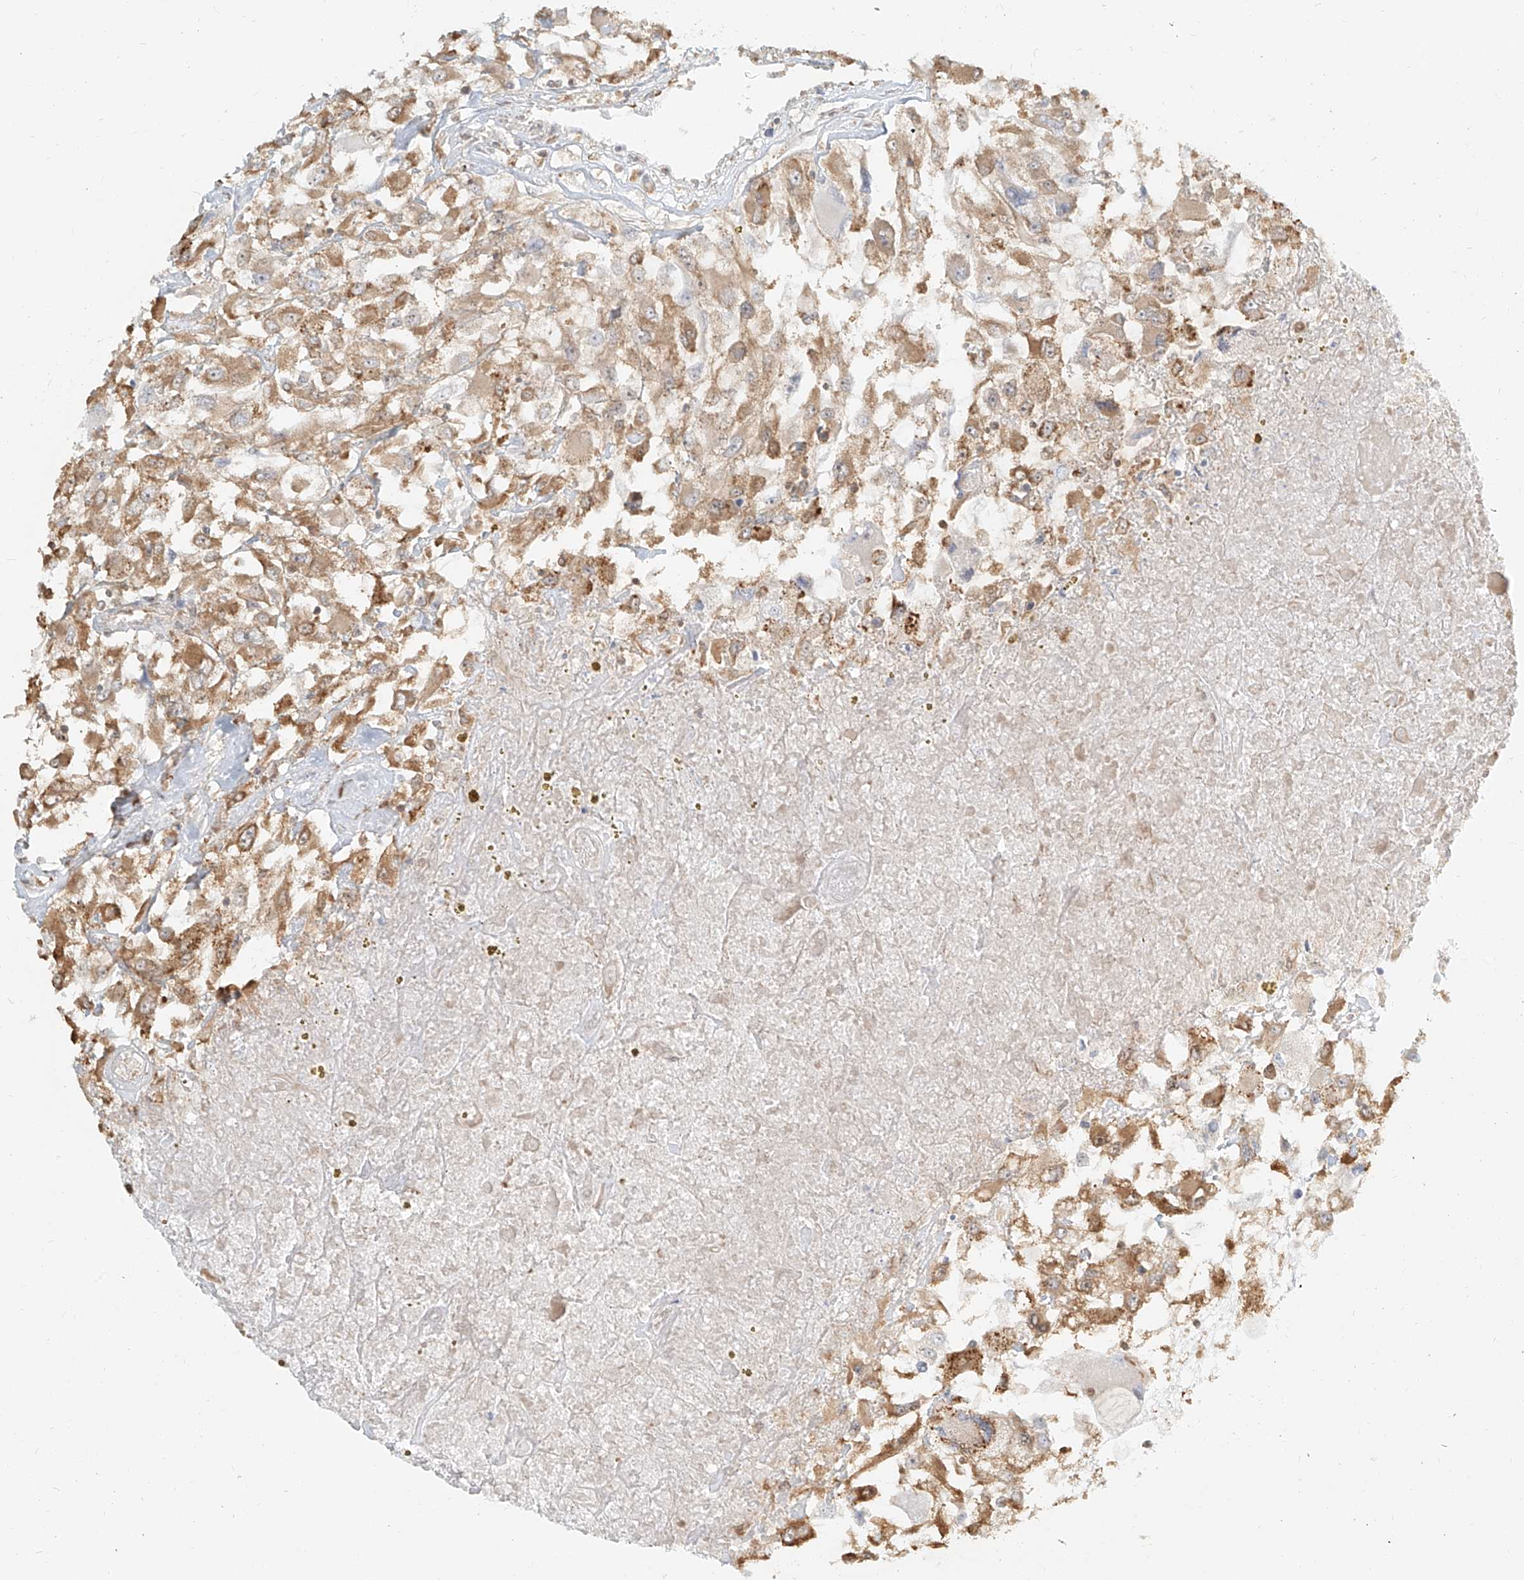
{"staining": {"intensity": "moderate", "quantity": ">75%", "location": "cytoplasmic/membranous"}, "tissue": "renal cancer", "cell_type": "Tumor cells", "image_type": "cancer", "snomed": [{"axis": "morphology", "description": "Adenocarcinoma, NOS"}, {"axis": "topography", "description": "Kidney"}], "caption": "Brown immunohistochemical staining in renal adenocarcinoma shows moderate cytoplasmic/membranous staining in about >75% of tumor cells. The protein of interest is stained brown, and the nuclei are stained in blue (DAB (3,3'-diaminobenzidine) IHC with brightfield microscopy, high magnification).", "gene": "UBE2K", "patient": {"sex": "female", "age": 52}}